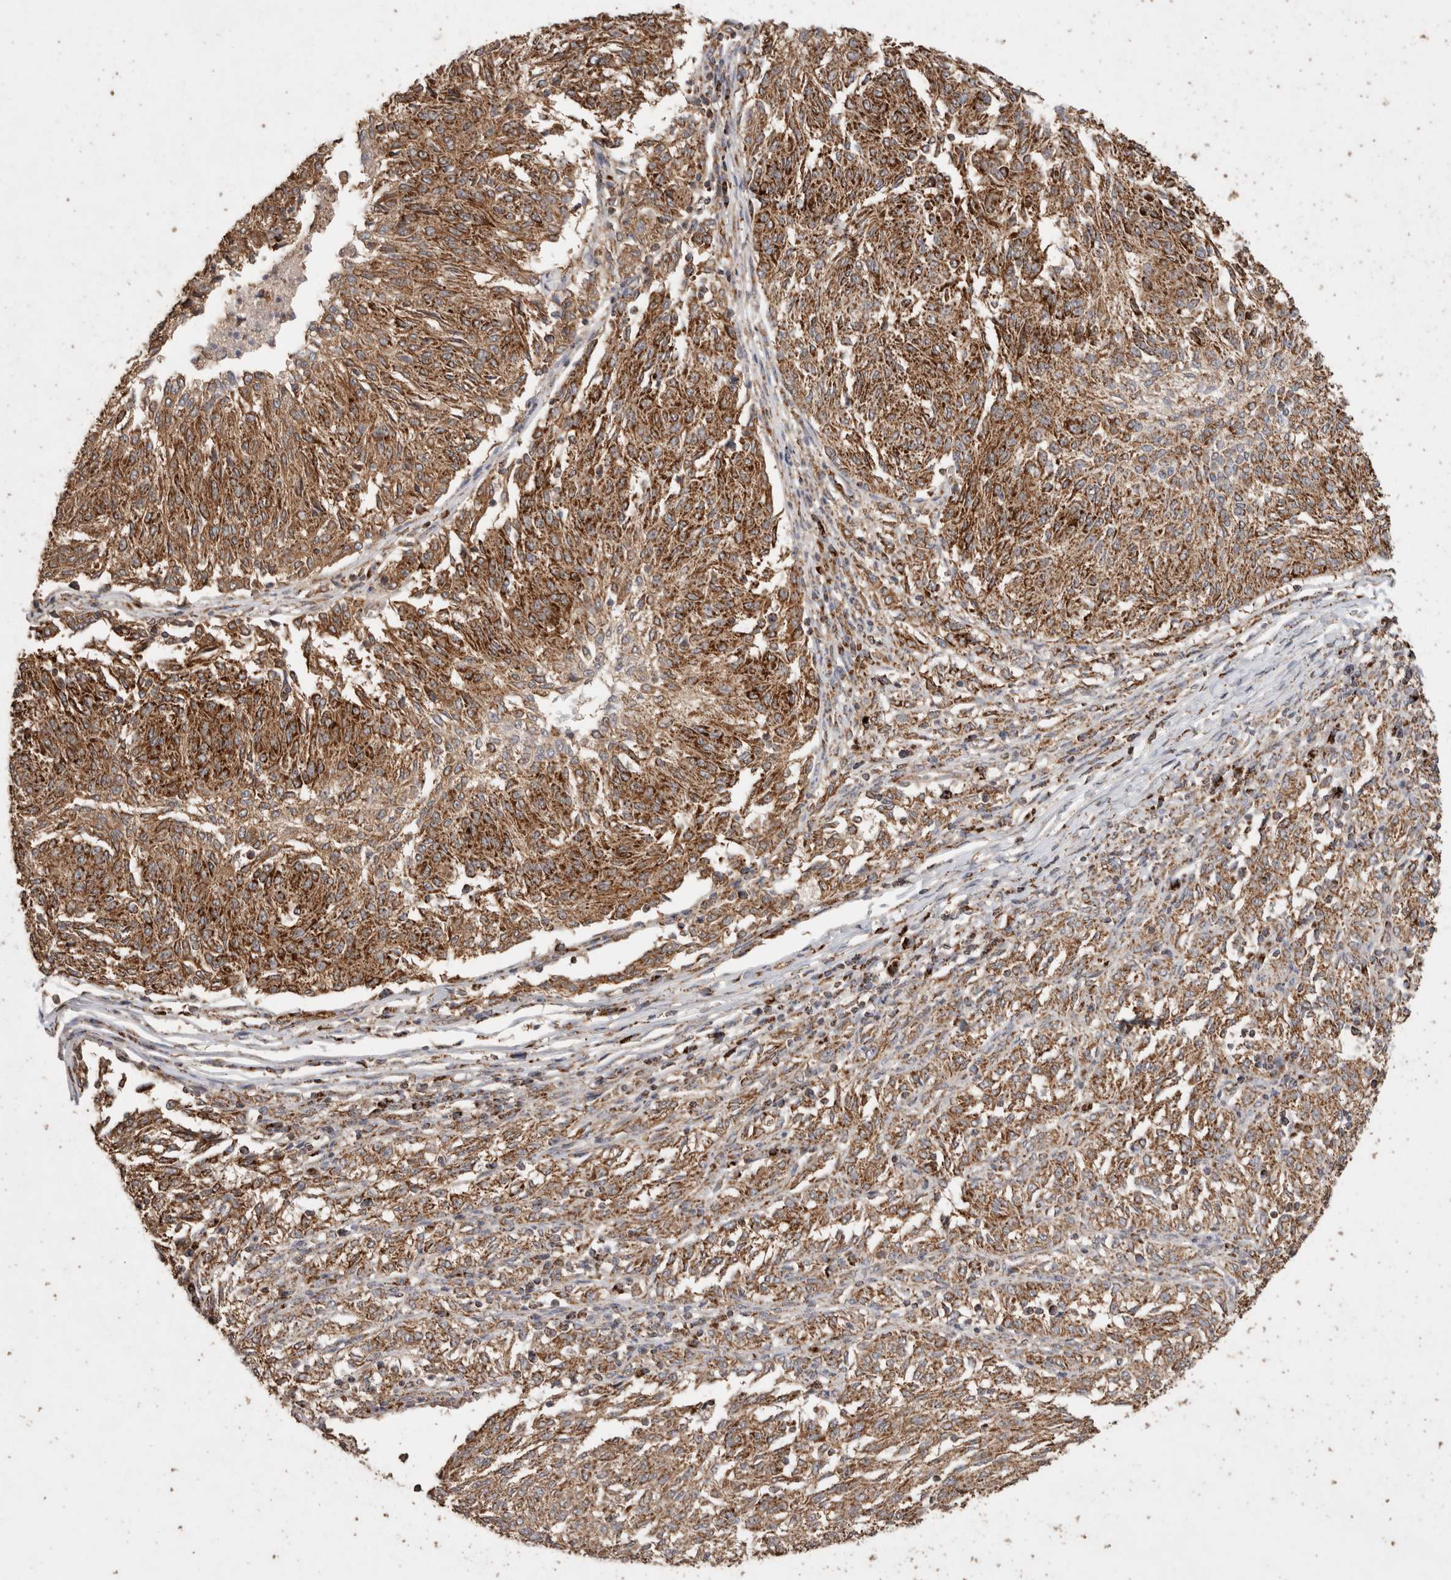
{"staining": {"intensity": "moderate", "quantity": ">75%", "location": "cytoplasmic/membranous"}, "tissue": "melanoma", "cell_type": "Tumor cells", "image_type": "cancer", "snomed": [{"axis": "morphology", "description": "Malignant melanoma, NOS"}, {"axis": "topography", "description": "Skin"}], "caption": "There is medium levels of moderate cytoplasmic/membranous expression in tumor cells of melanoma, as demonstrated by immunohistochemical staining (brown color).", "gene": "ACADM", "patient": {"sex": "female", "age": 72}}